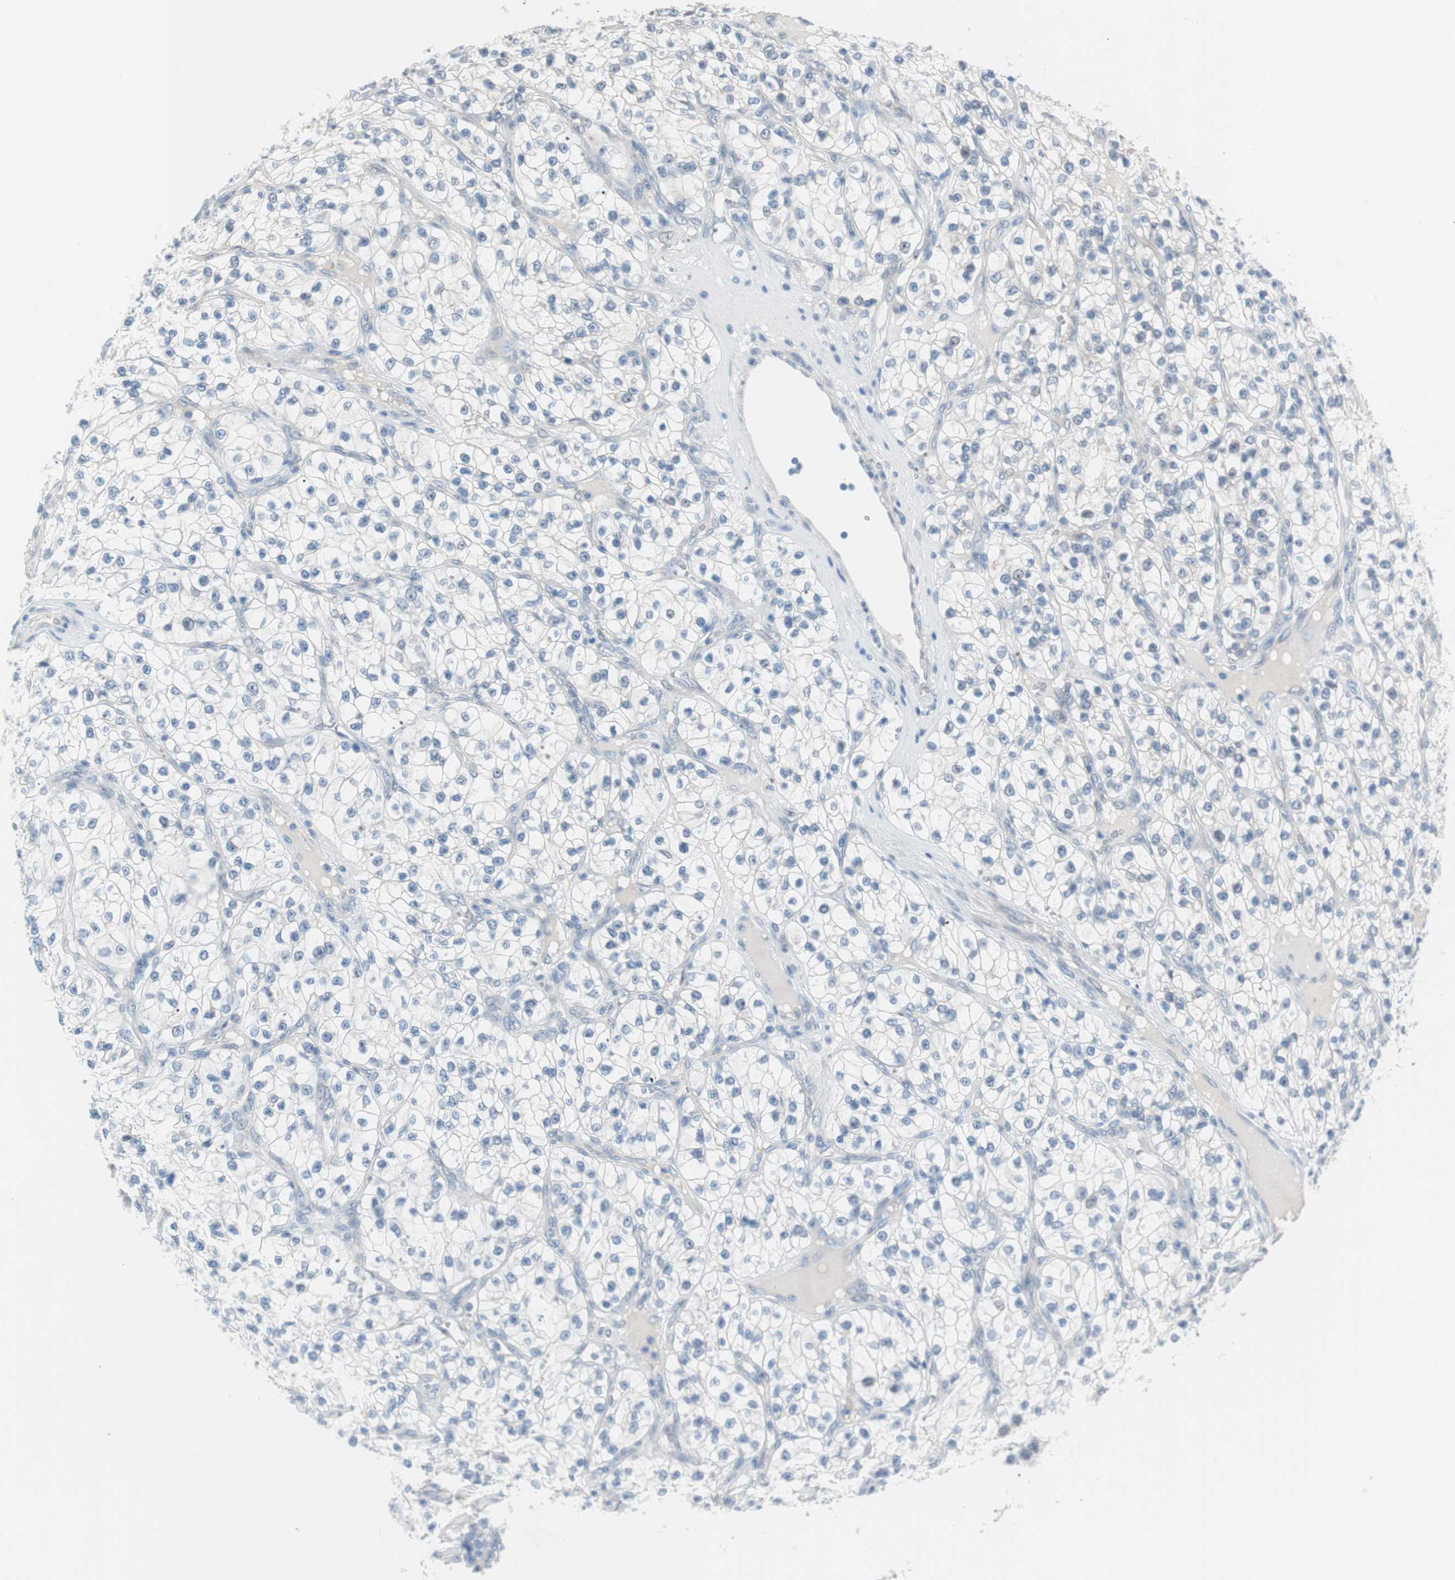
{"staining": {"intensity": "negative", "quantity": "none", "location": "none"}, "tissue": "renal cancer", "cell_type": "Tumor cells", "image_type": "cancer", "snomed": [{"axis": "morphology", "description": "Adenocarcinoma, NOS"}, {"axis": "topography", "description": "Kidney"}], "caption": "The histopathology image shows no significant staining in tumor cells of renal cancer.", "gene": "VIL1", "patient": {"sex": "female", "age": 57}}